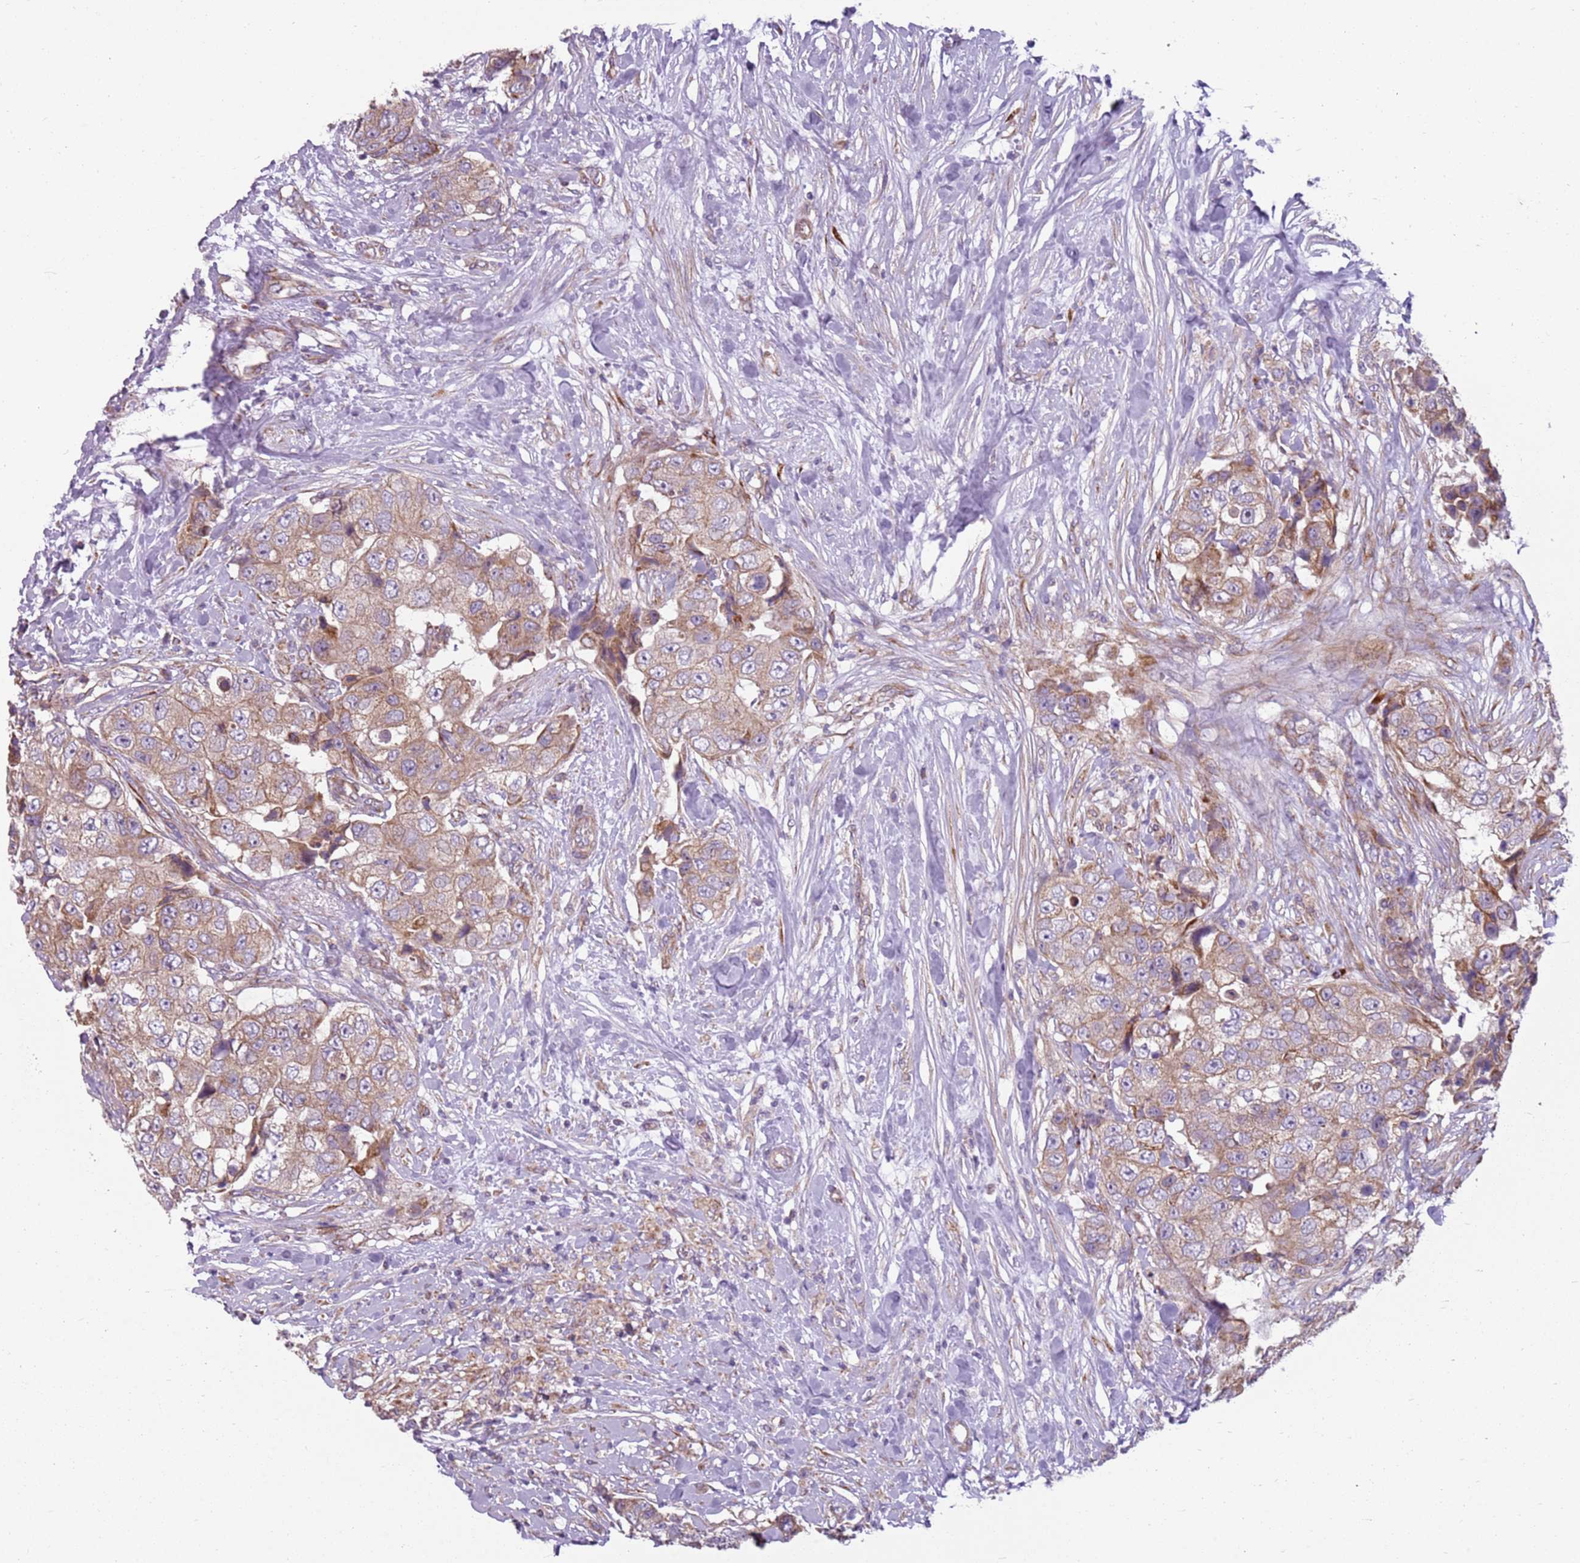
{"staining": {"intensity": "weak", "quantity": ">75%", "location": "cytoplasmic/membranous"}, "tissue": "breast cancer", "cell_type": "Tumor cells", "image_type": "cancer", "snomed": [{"axis": "morphology", "description": "Normal tissue, NOS"}, {"axis": "morphology", "description": "Duct carcinoma"}, {"axis": "topography", "description": "Breast"}], "caption": "Weak cytoplasmic/membranous protein positivity is identified in about >75% of tumor cells in intraductal carcinoma (breast).", "gene": "TMEM200C", "patient": {"sex": "female", "age": 62}}